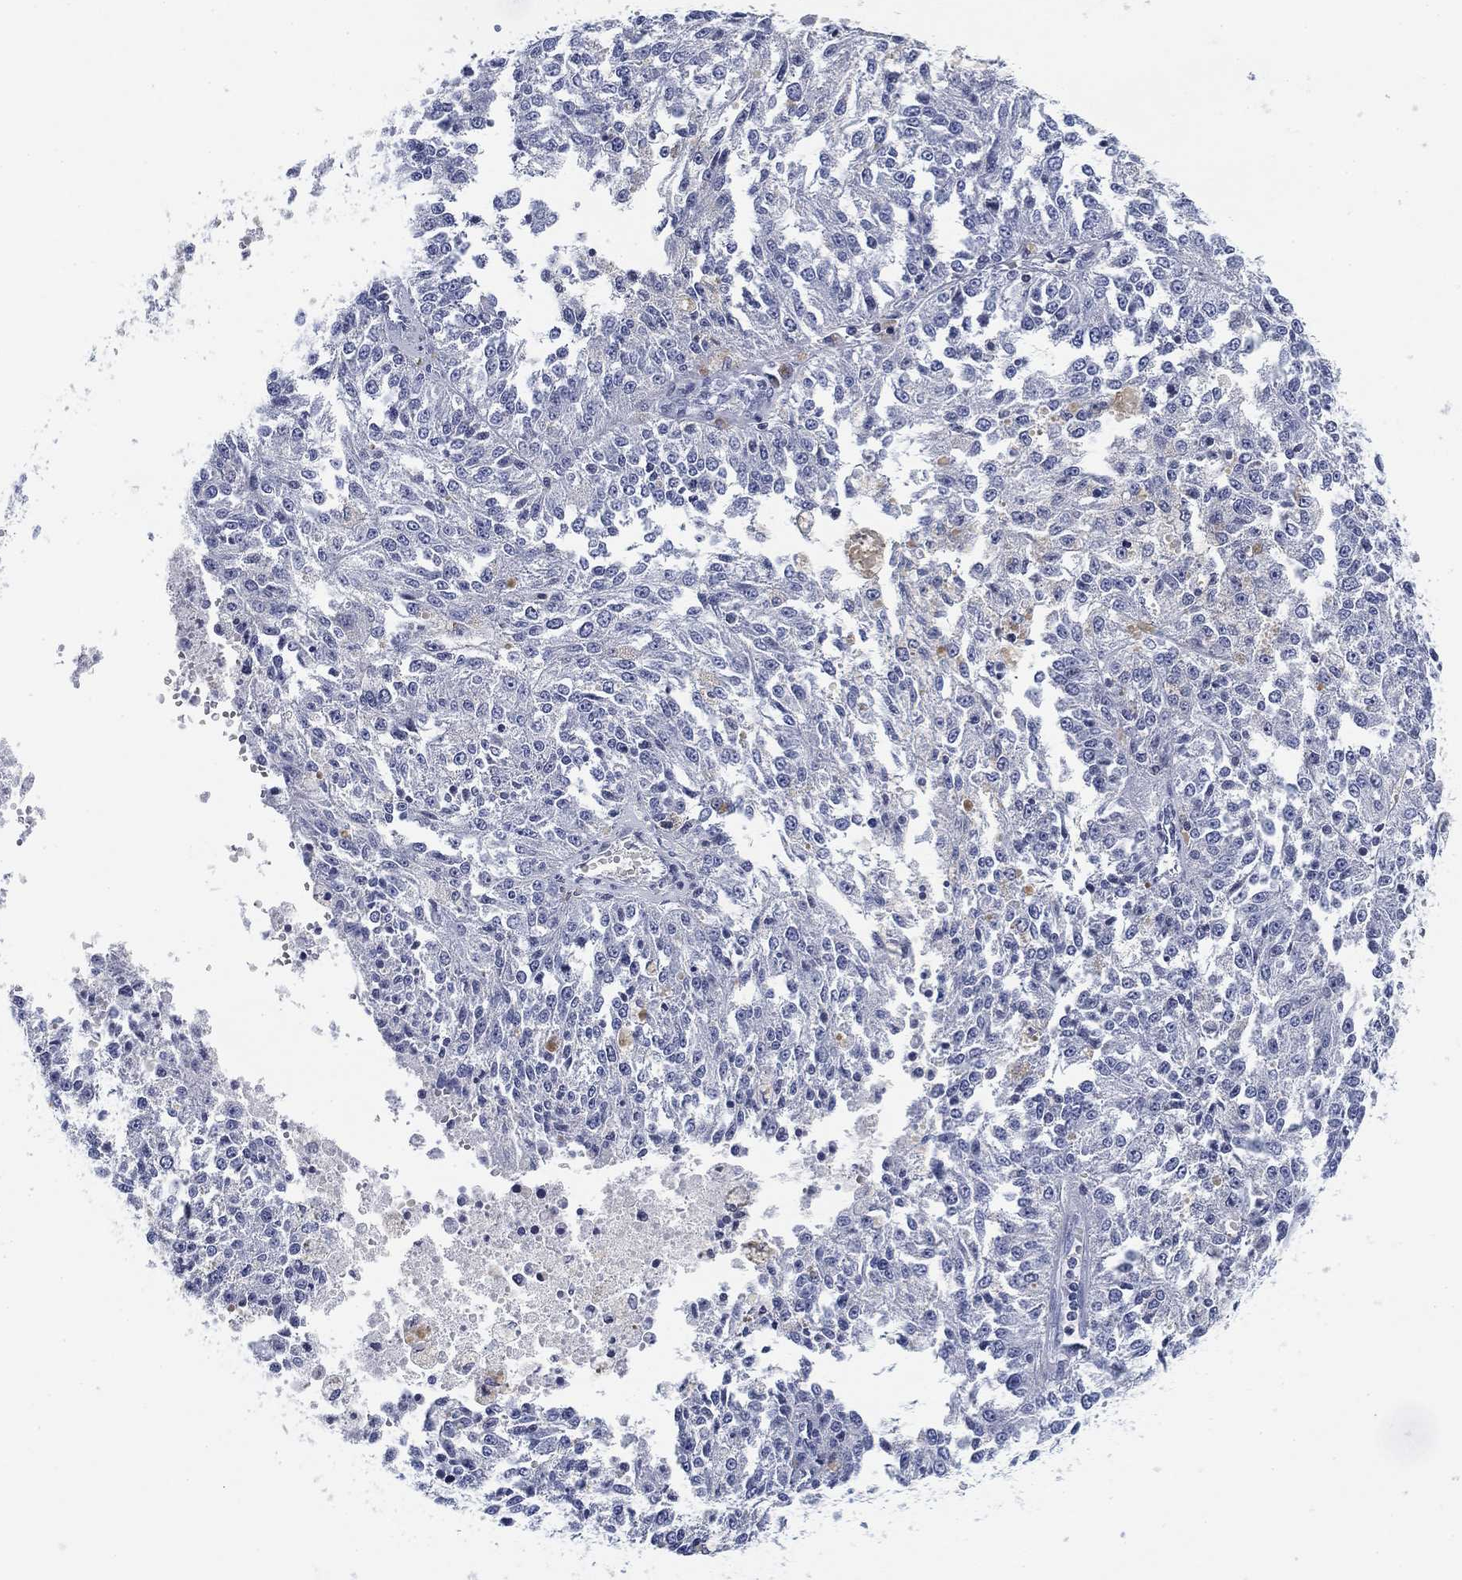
{"staining": {"intensity": "negative", "quantity": "none", "location": "none"}, "tissue": "melanoma", "cell_type": "Tumor cells", "image_type": "cancer", "snomed": [{"axis": "morphology", "description": "Malignant melanoma, Metastatic site"}, {"axis": "topography", "description": "Lymph node"}], "caption": "Immunohistochemical staining of melanoma shows no significant expression in tumor cells.", "gene": "FYB1", "patient": {"sex": "female", "age": 64}}